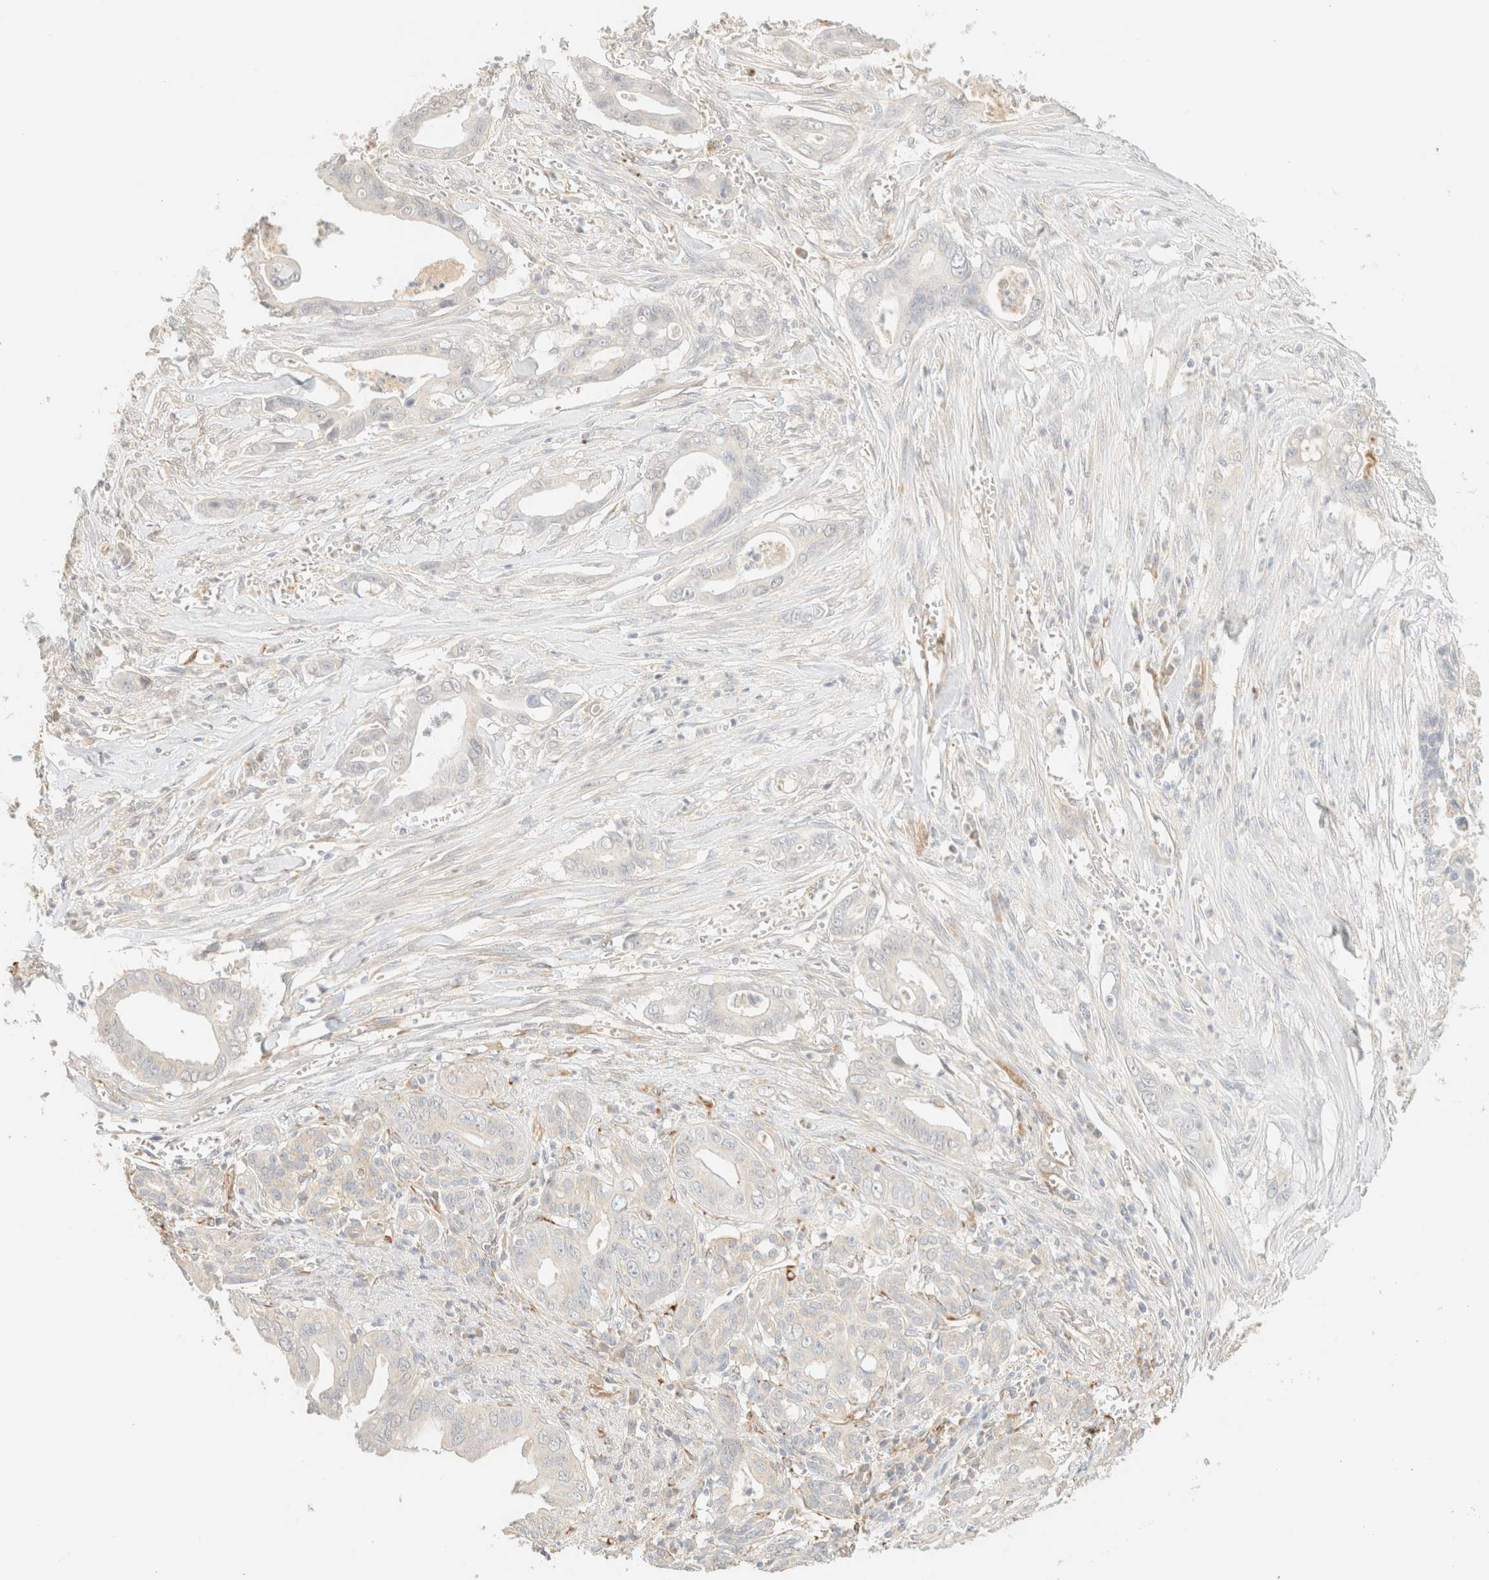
{"staining": {"intensity": "negative", "quantity": "none", "location": "none"}, "tissue": "pancreatic cancer", "cell_type": "Tumor cells", "image_type": "cancer", "snomed": [{"axis": "morphology", "description": "Adenocarcinoma, NOS"}, {"axis": "topography", "description": "Pancreas"}], "caption": "Pancreatic adenocarcinoma stained for a protein using IHC exhibits no staining tumor cells.", "gene": "SPARCL1", "patient": {"sex": "male", "age": 59}}